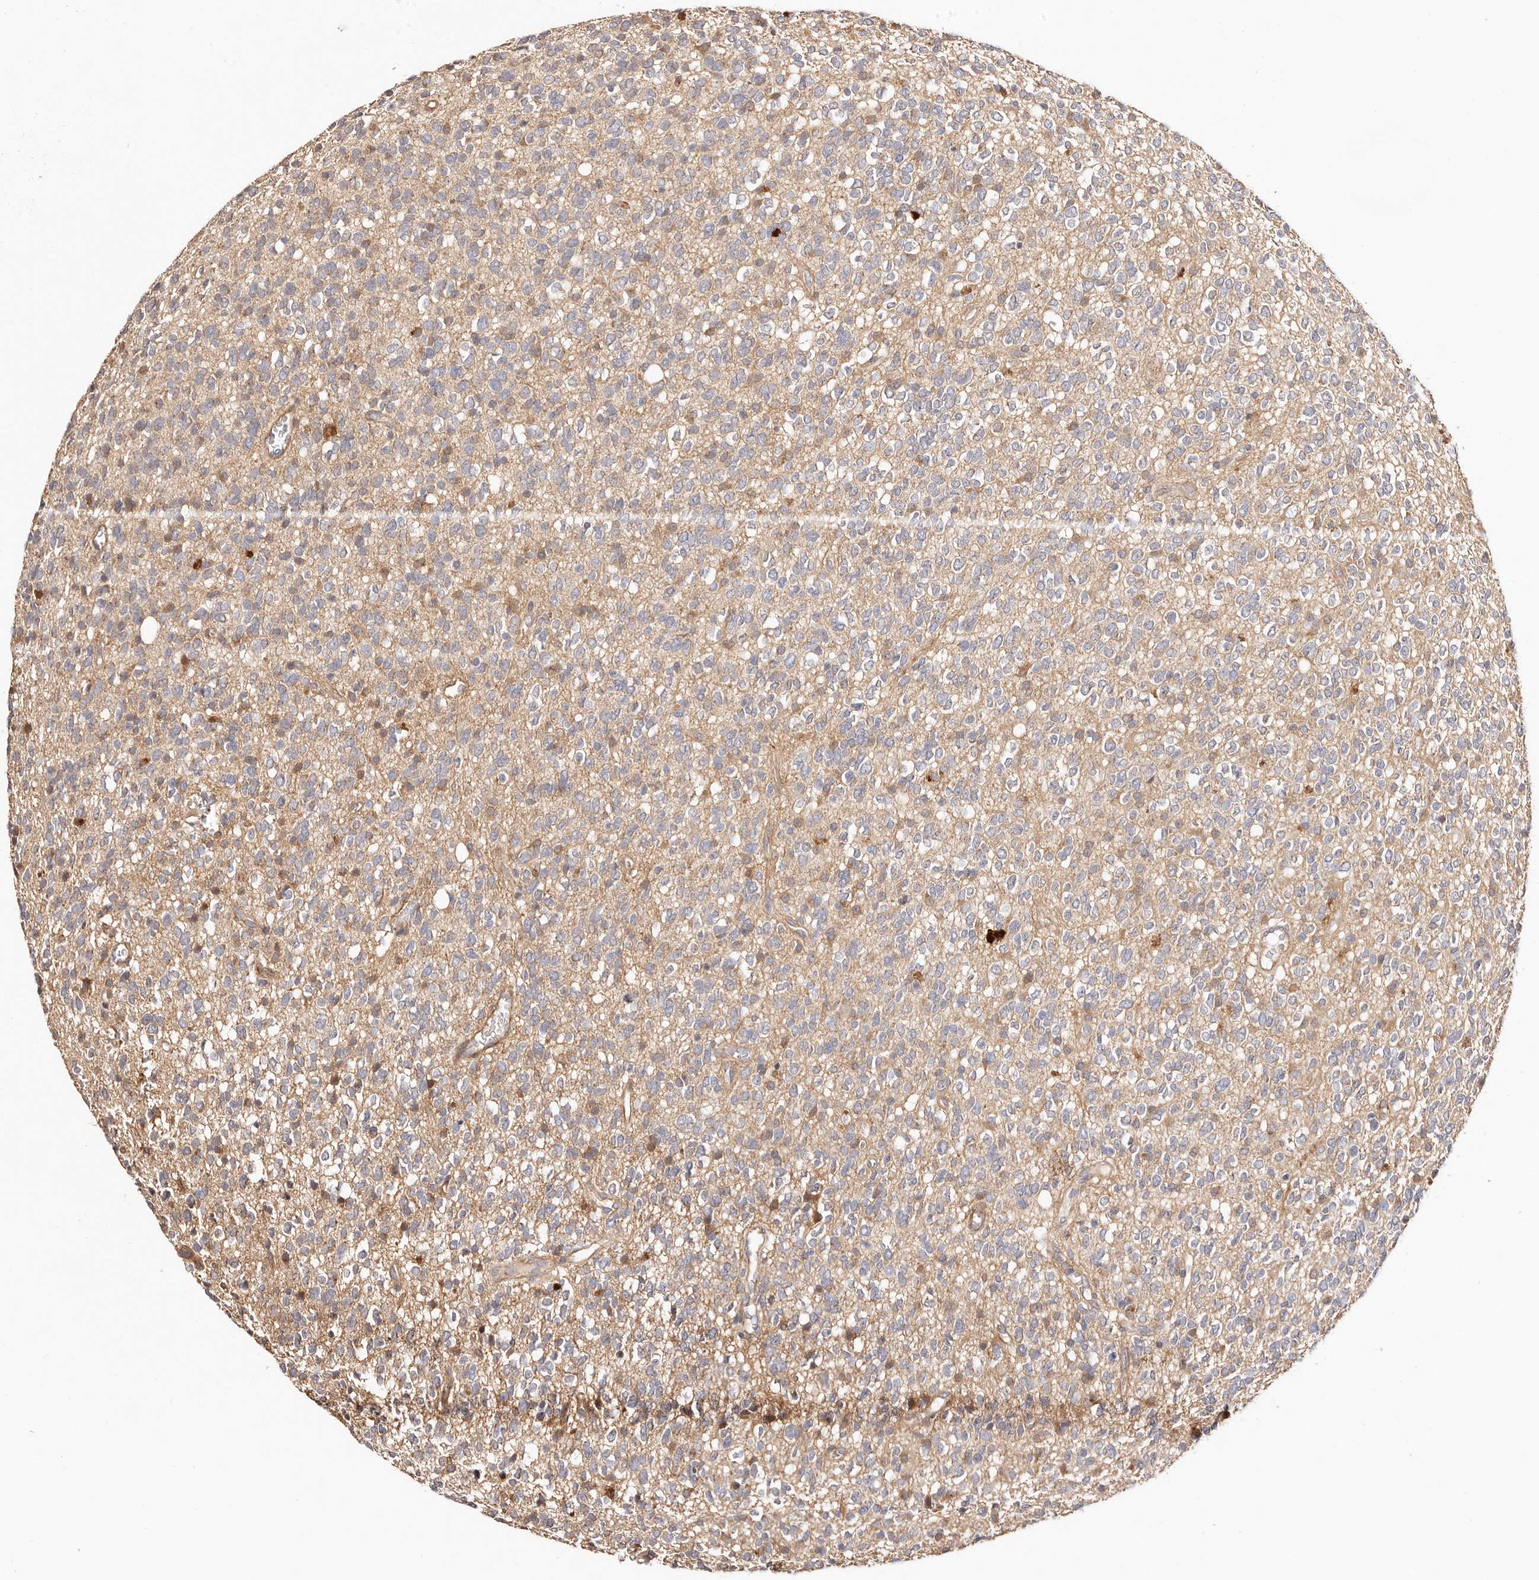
{"staining": {"intensity": "negative", "quantity": "none", "location": "none"}, "tissue": "glioma", "cell_type": "Tumor cells", "image_type": "cancer", "snomed": [{"axis": "morphology", "description": "Glioma, malignant, High grade"}, {"axis": "topography", "description": "Brain"}], "caption": "High power microscopy photomicrograph of an immunohistochemistry (IHC) micrograph of glioma, revealing no significant positivity in tumor cells.", "gene": "MAPK1", "patient": {"sex": "male", "age": 34}}